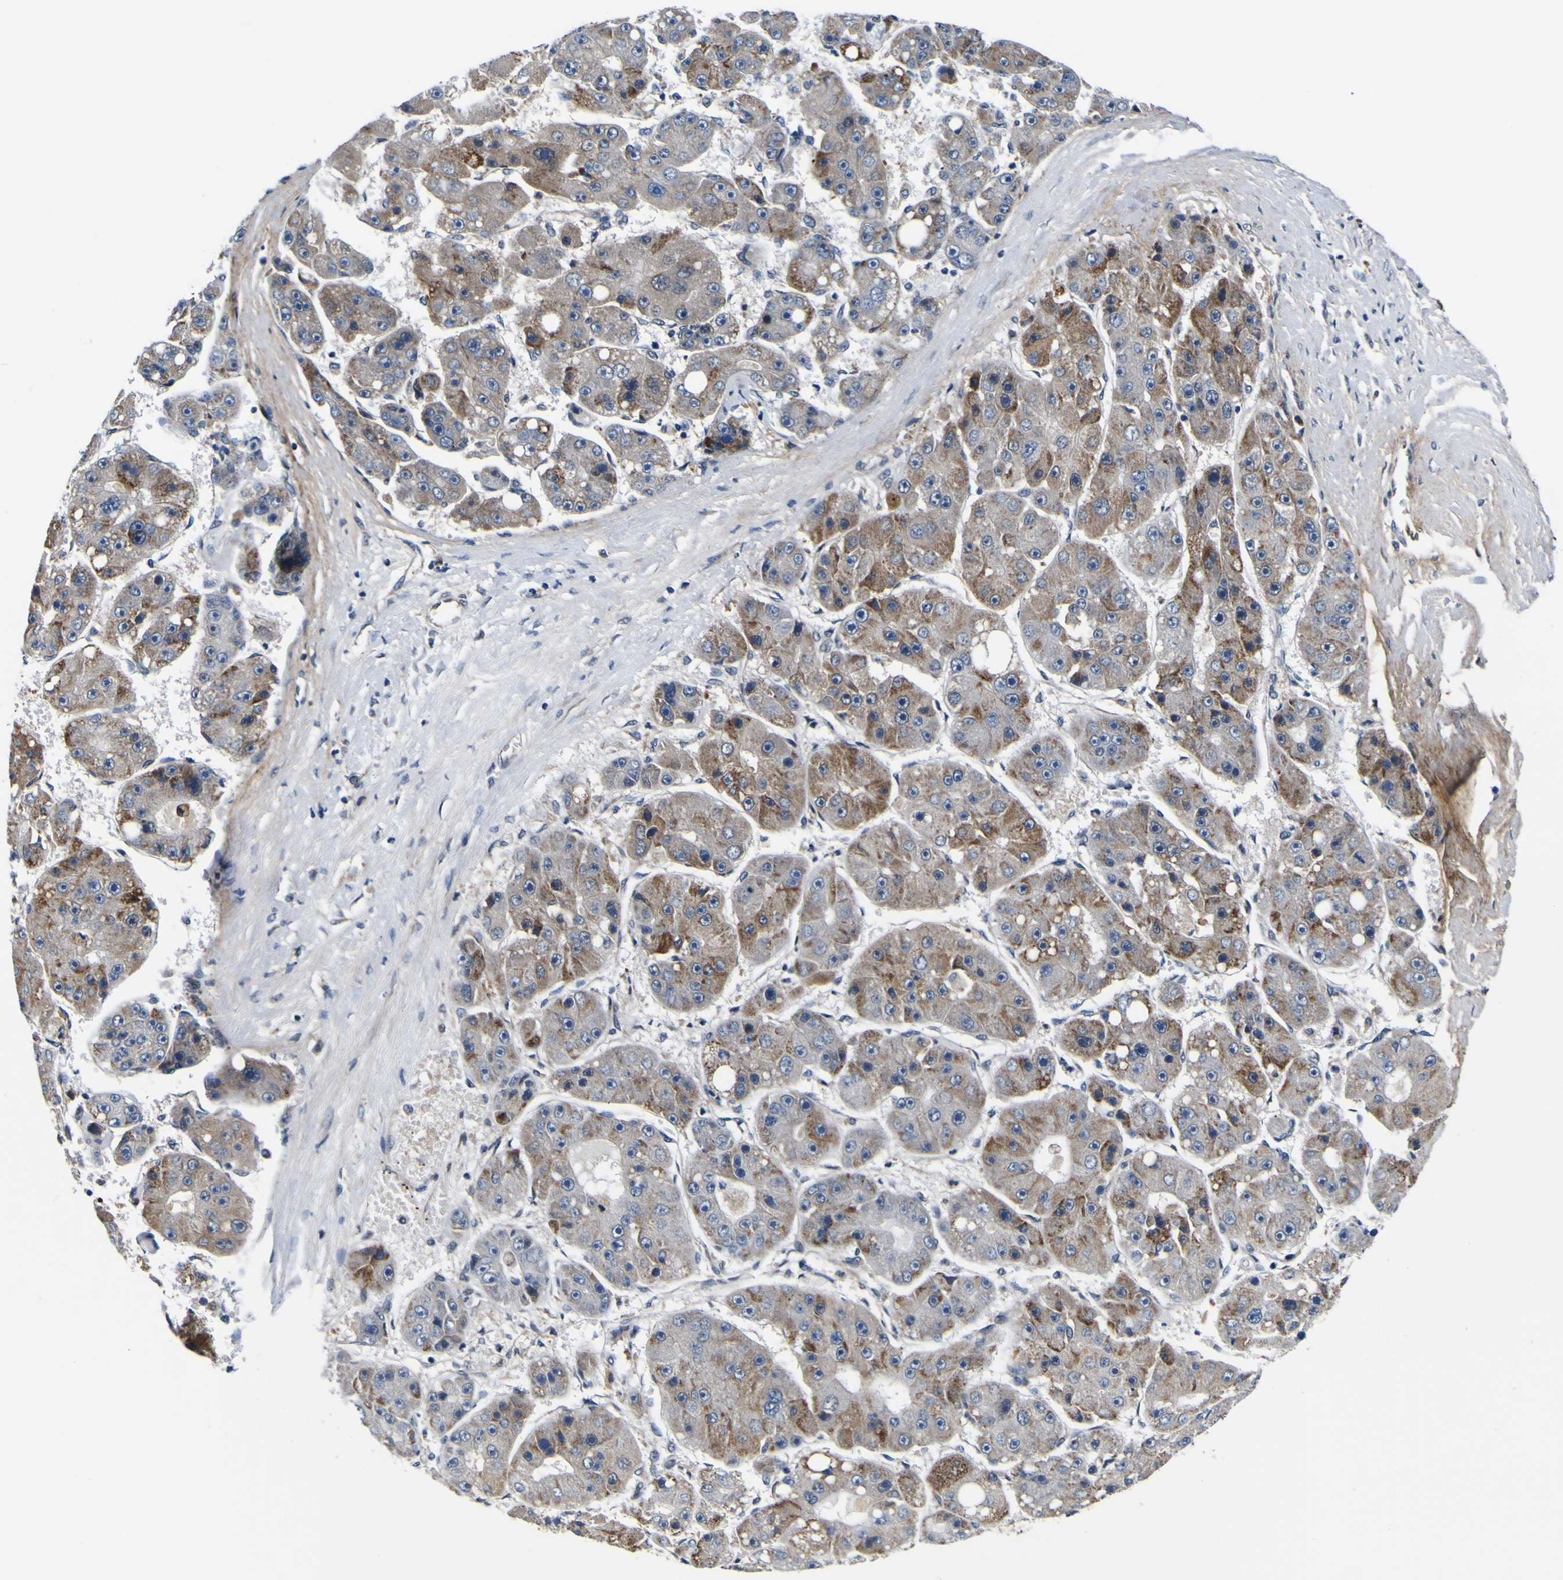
{"staining": {"intensity": "moderate", "quantity": "25%-75%", "location": "cytoplasmic/membranous"}, "tissue": "liver cancer", "cell_type": "Tumor cells", "image_type": "cancer", "snomed": [{"axis": "morphology", "description": "Carcinoma, Hepatocellular, NOS"}, {"axis": "topography", "description": "Liver"}], "caption": "Tumor cells reveal medium levels of moderate cytoplasmic/membranous expression in approximately 25%-75% of cells in human hepatocellular carcinoma (liver).", "gene": "POSTN", "patient": {"sex": "female", "age": 61}}